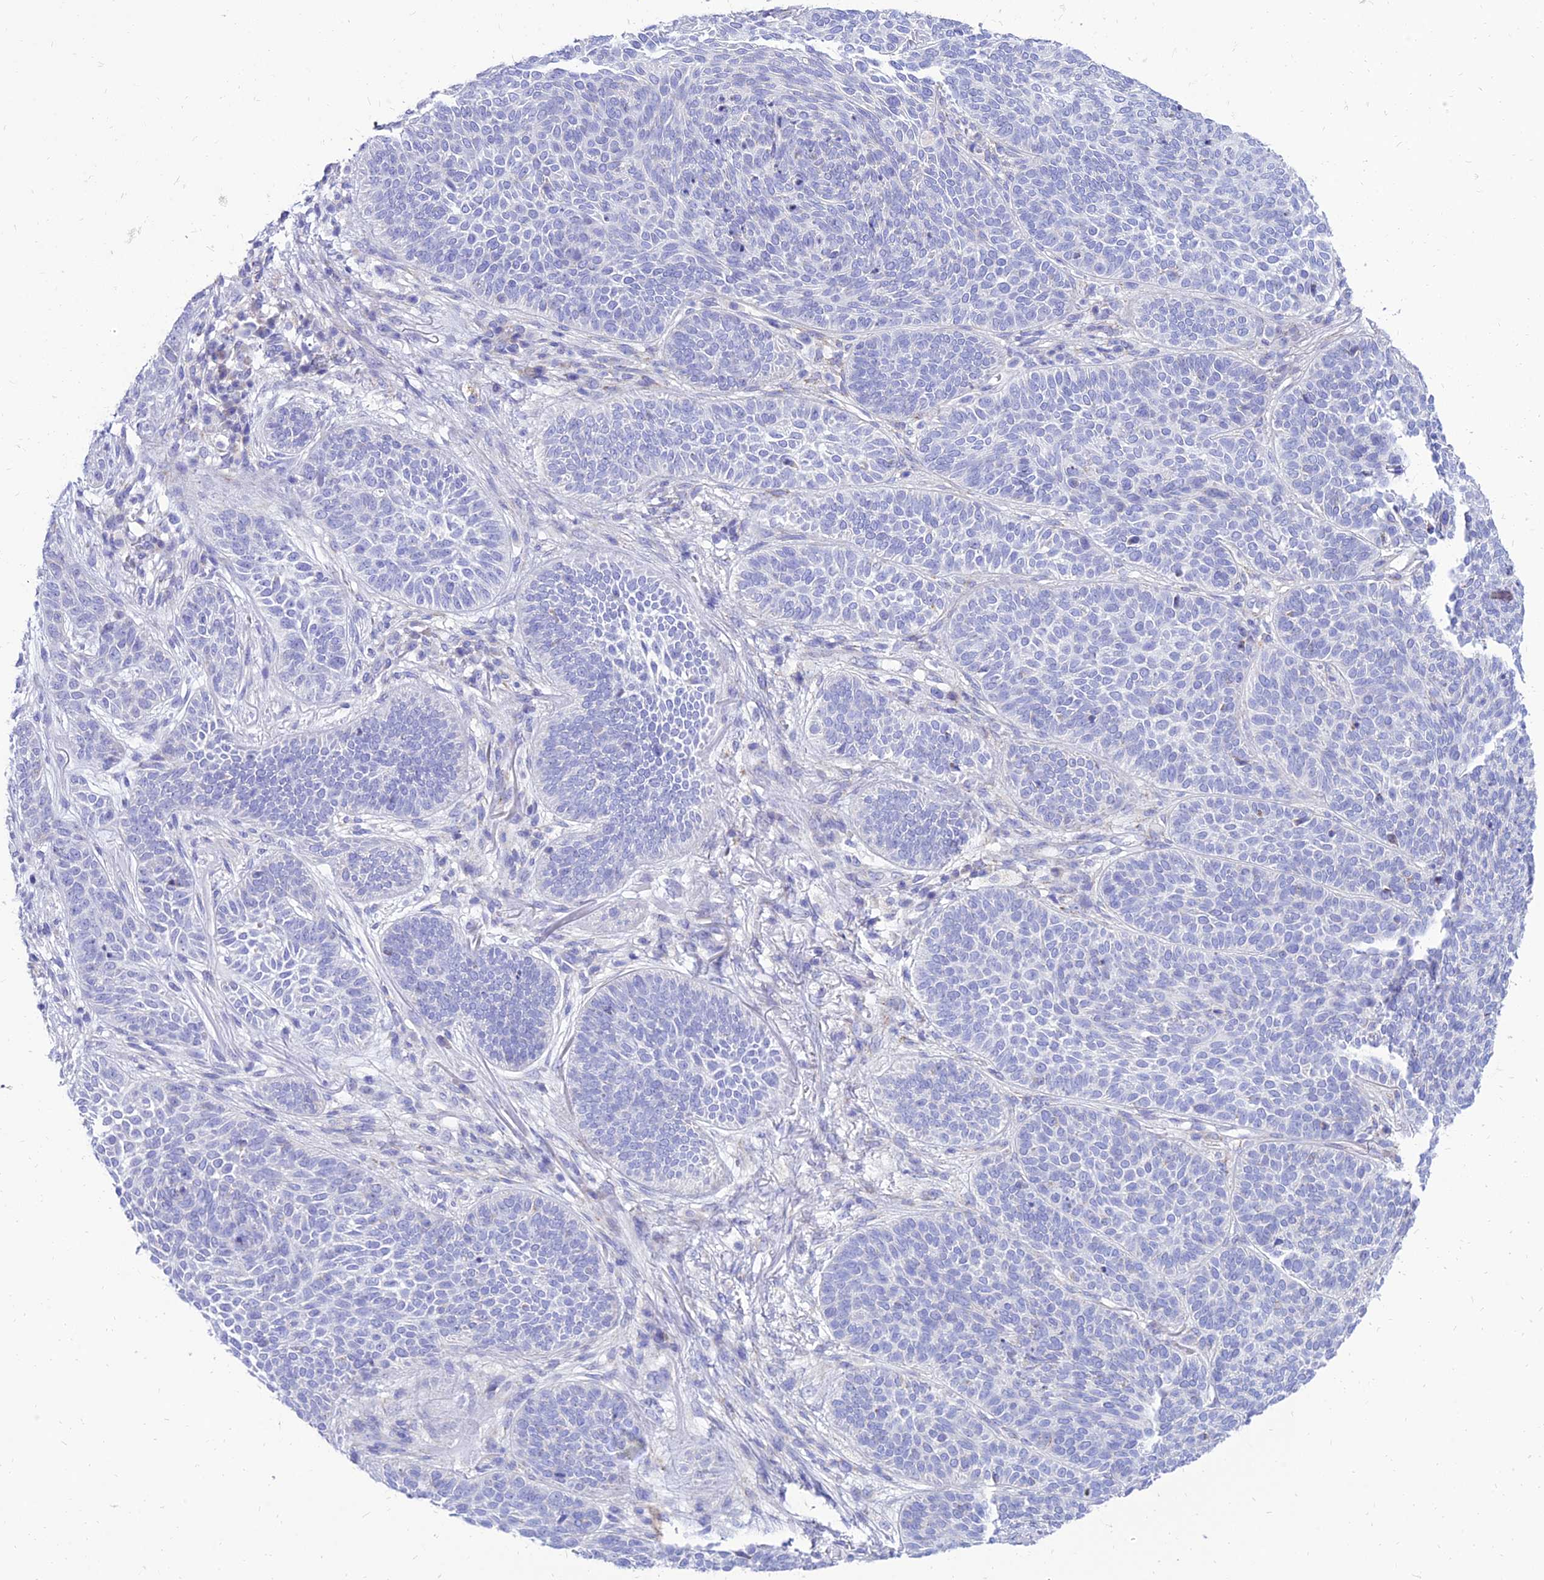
{"staining": {"intensity": "negative", "quantity": "none", "location": "none"}, "tissue": "skin cancer", "cell_type": "Tumor cells", "image_type": "cancer", "snomed": [{"axis": "morphology", "description": "Basal cell carcinoma"}, {"axis": "topography", "description": "Skin"}], "caption": "High power microscopy image of an IHC photomicrograph of skin cancer, revealing no significant staining in tumor cells.", "gene": "PKN3", "patient": {"sex": "male", "age": 85}}